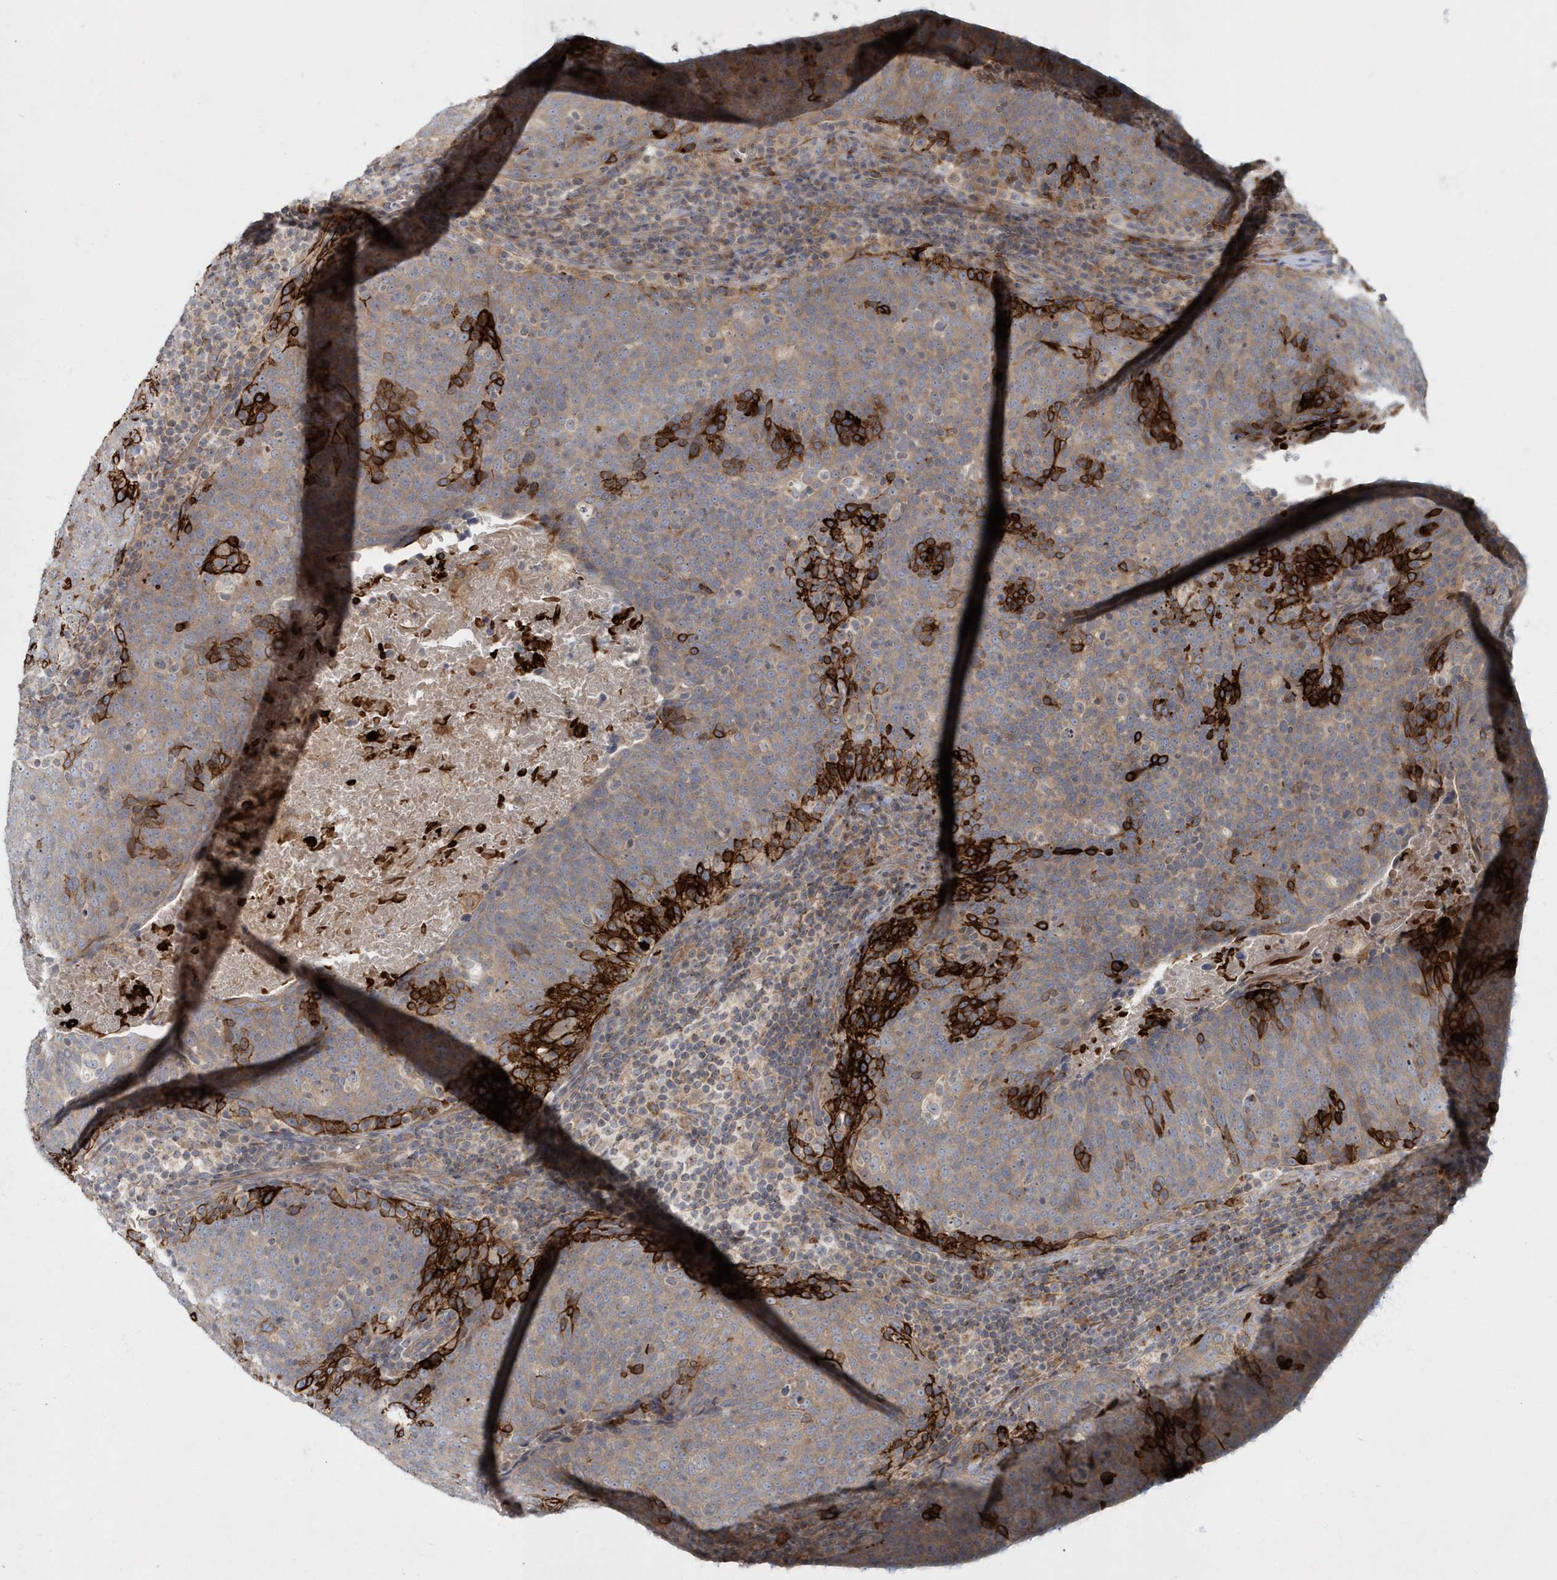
{"staining": {"intensity": "strong", "quantity": "<25%", "location": "cytoplasmic/membranous"}, "tissue": "head and neck cancer", "cell_type": "Tumor cells", "image_type": "cancer", "snomed": [{"axis": "morphology", "description": "Squamous cell carcinoma, NOS"}, {"axis": "morphology", "description": "Squamous cell carcinoma, metastatic, NOS"}, {"axis": "topography", "description": "Lymph node"}, {"axis": "topography", "description": "Head-Neck"}], "caption": "An immunohistochemistry (IHC) histopathology image of tumor tissue is shown. Protein staining in brown shows strong cytoplasmic/membranous positivity in metastatic squamous cell carcinoma (head and neck) within tumor cells.", "gene": "ARHGEF38", "patient": {"sex": "male", "age": 62}}